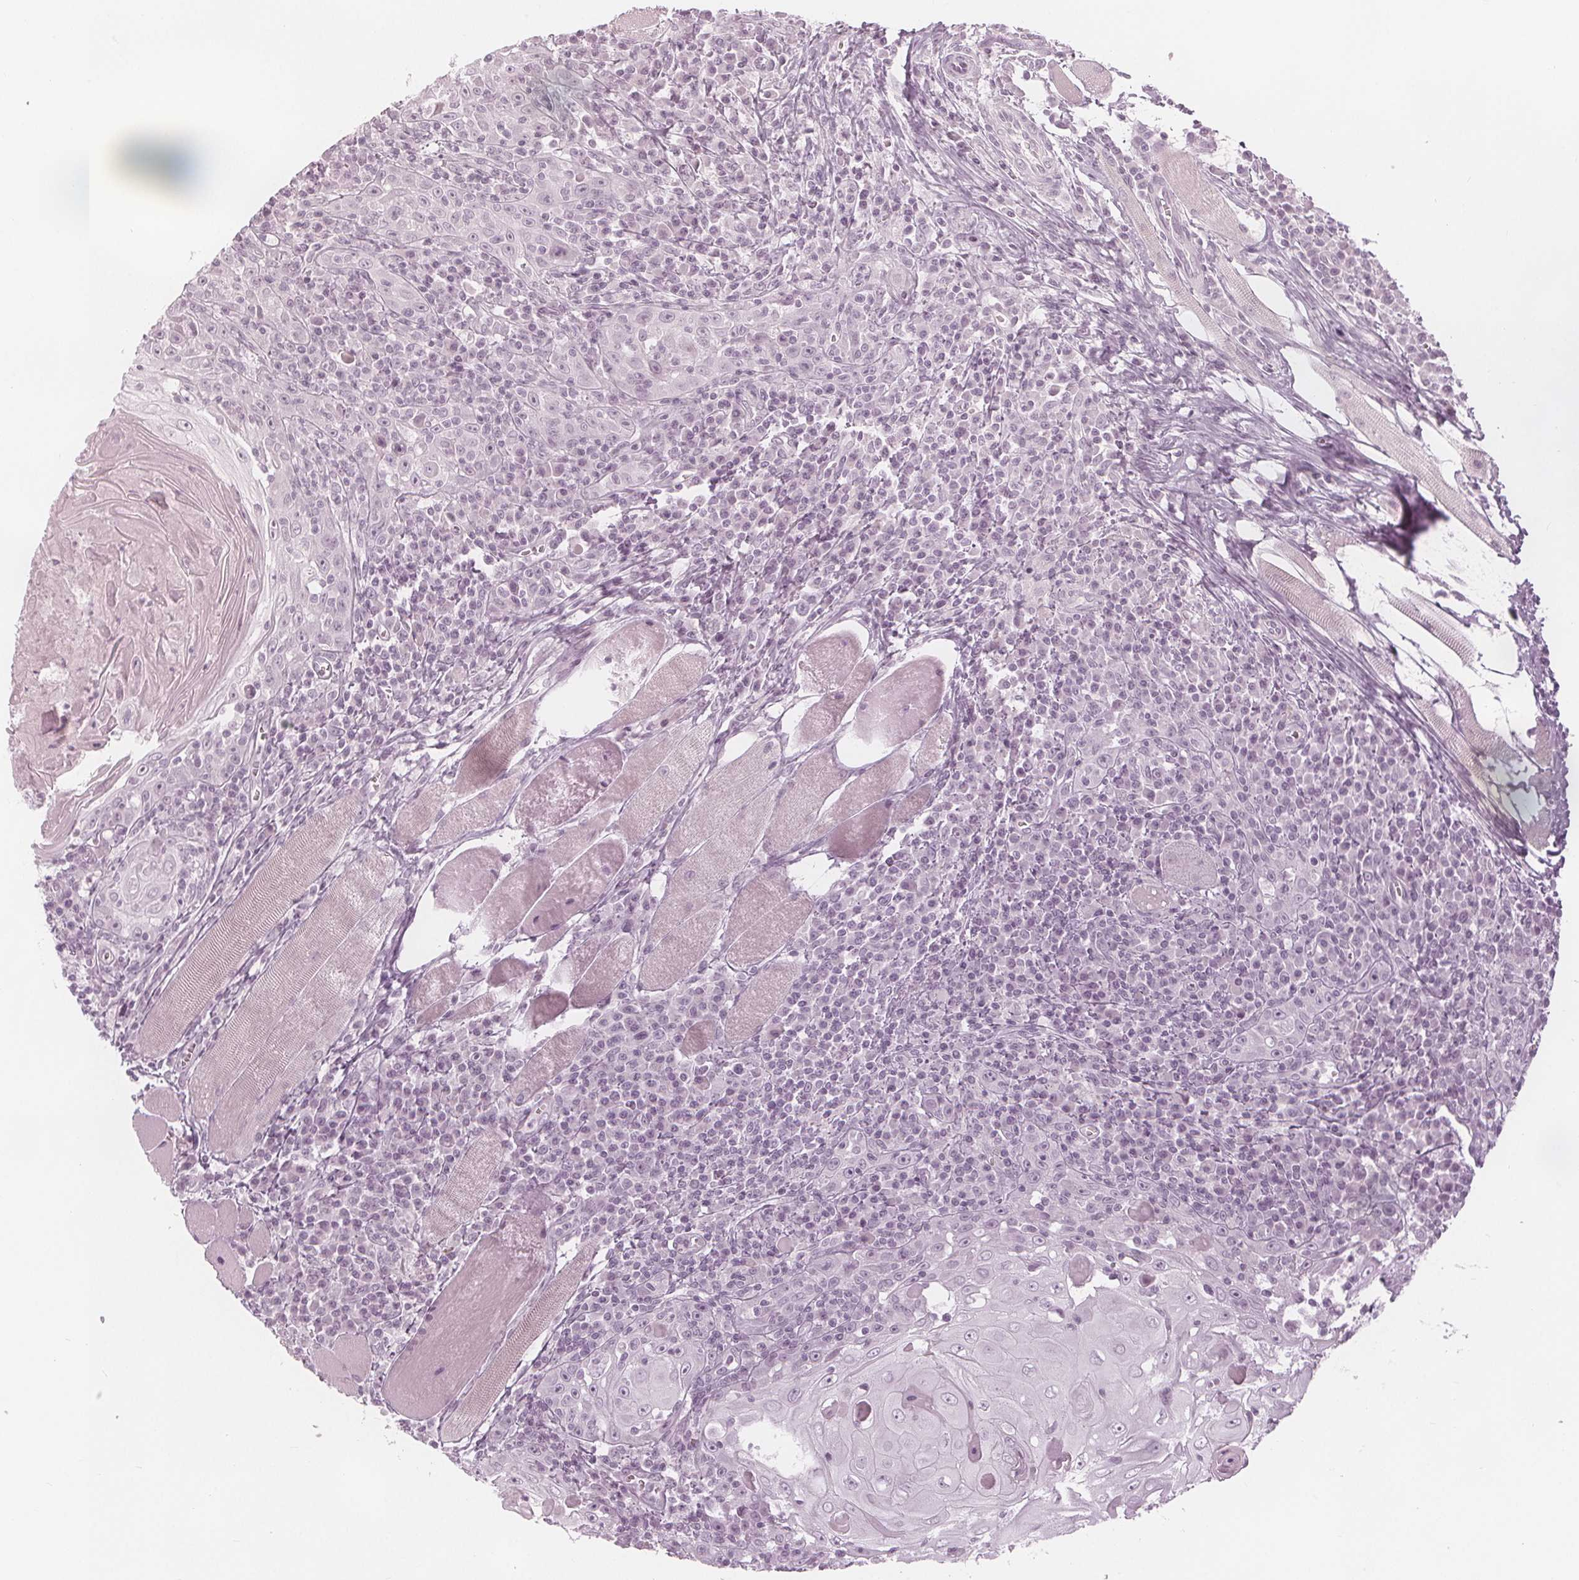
{"staining": {"intensity": "negative", "quantity": "none", "location": "none"}, "tissue": "head and neck cancer", "cell_type": "Tumor cells", "image_type": "cancer", "snomed": [{"axis": "morphology", "description": "Squamous cell carcinoma, NOS"}, {"axis": "topography", "description": "Head-Neck"}], "caption": "IHC of squamous cell carcinoma (head and neck) demonstrates no staining in tumor cells.", "gene": "PAEP", "patient": {"sex": "male", "age": 52}}